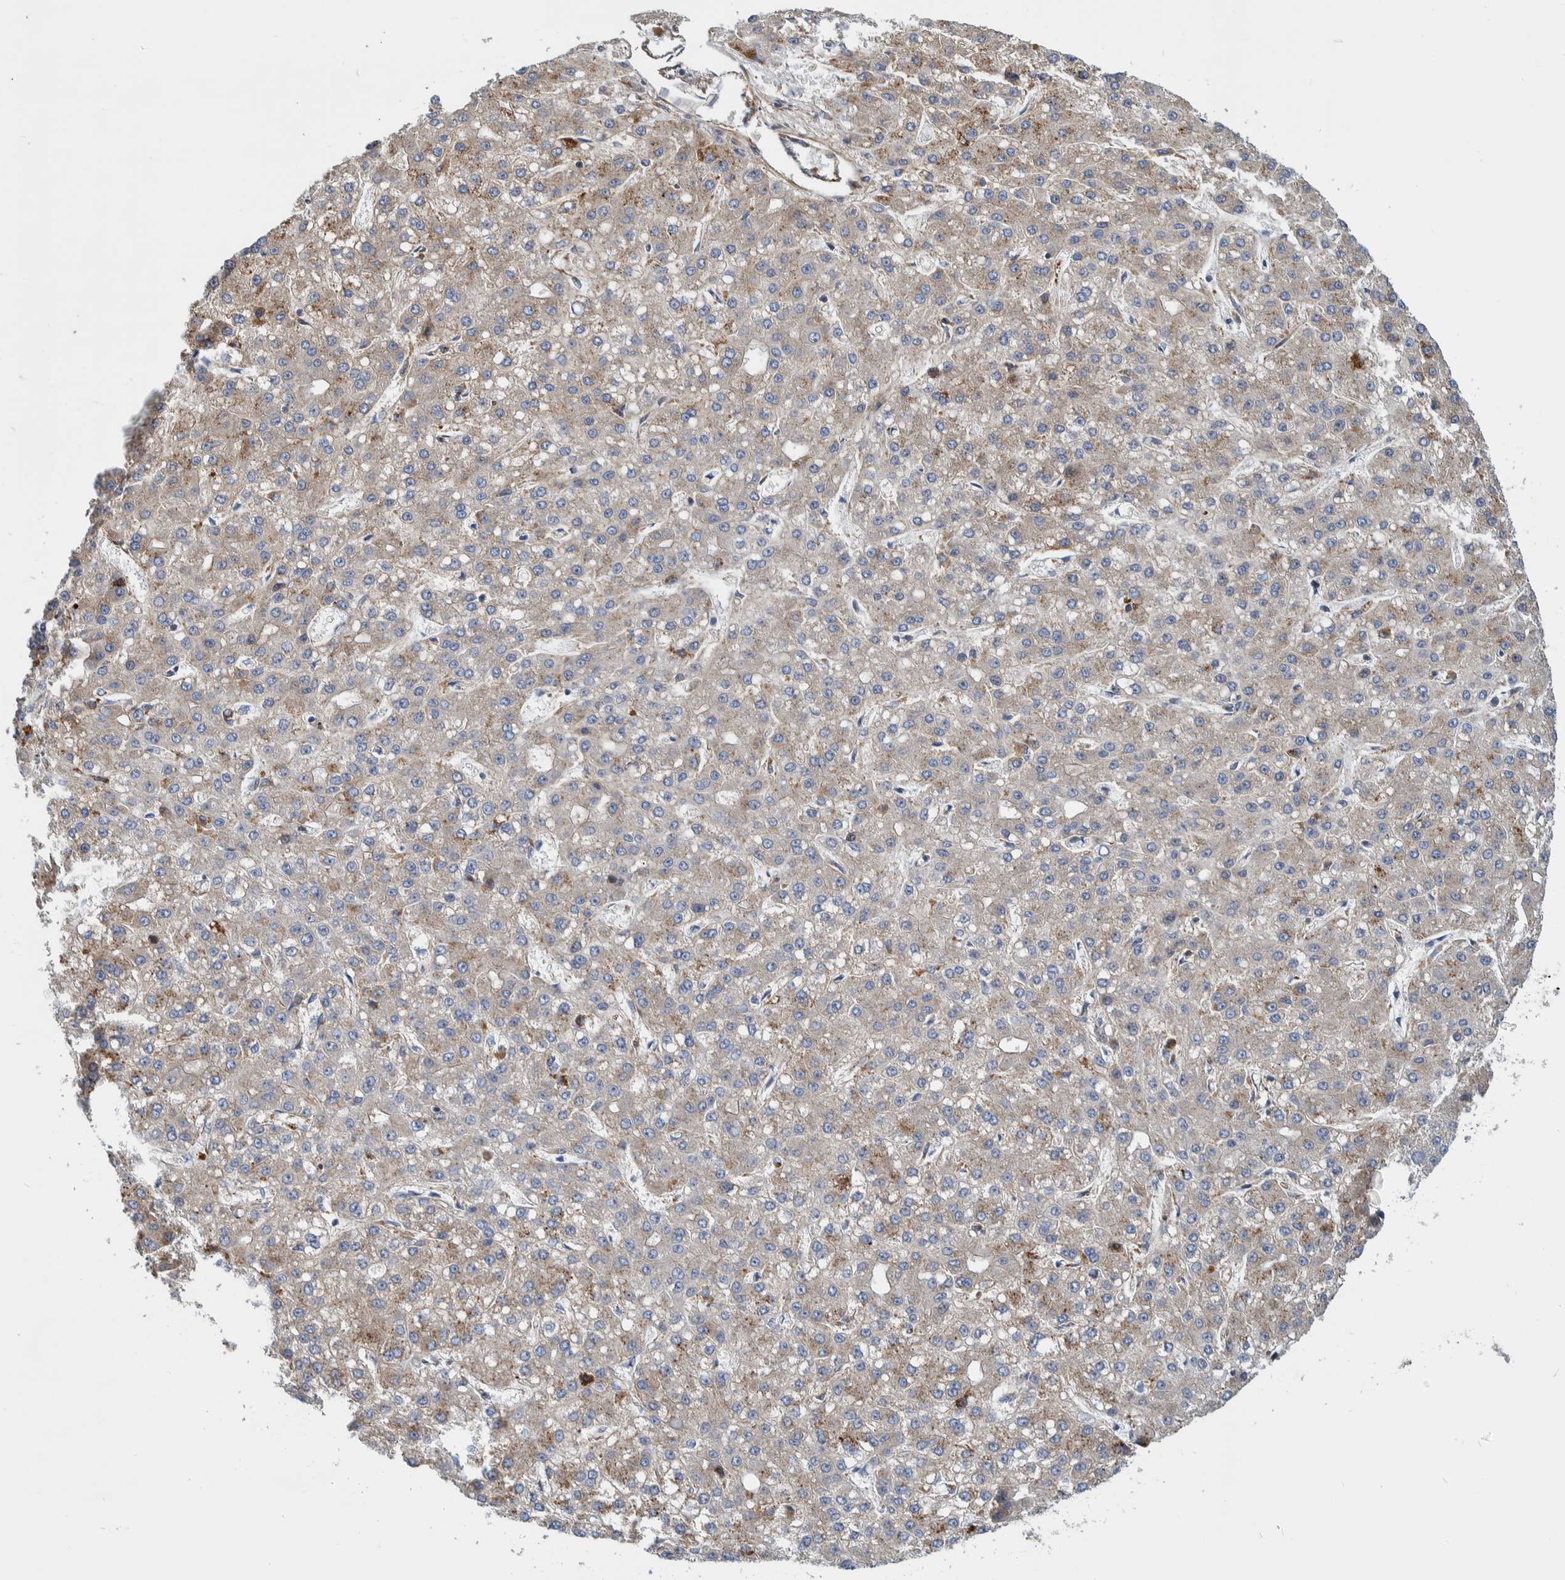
{"staining": {"intensity": "weak", "quantity": "<25%", "location": "cytoplasmic/membranous"}, "tissue": "liver cancer", "cell_type": "Tumor cells", "image_type": "cancer", "snomed": [{"axis": "morphology", "description": "Carcinoma, Hepatocellular, NOS"}, {"axis": "topography", "description": "Liver"}], "caption": "Liver cancer (hepatocellular carcinoma) was stained to show a protein in brown. There is no significant staining in tumor cells.", "gene": "CCDC57", "patient": {"sex": "male", "age": 67}}